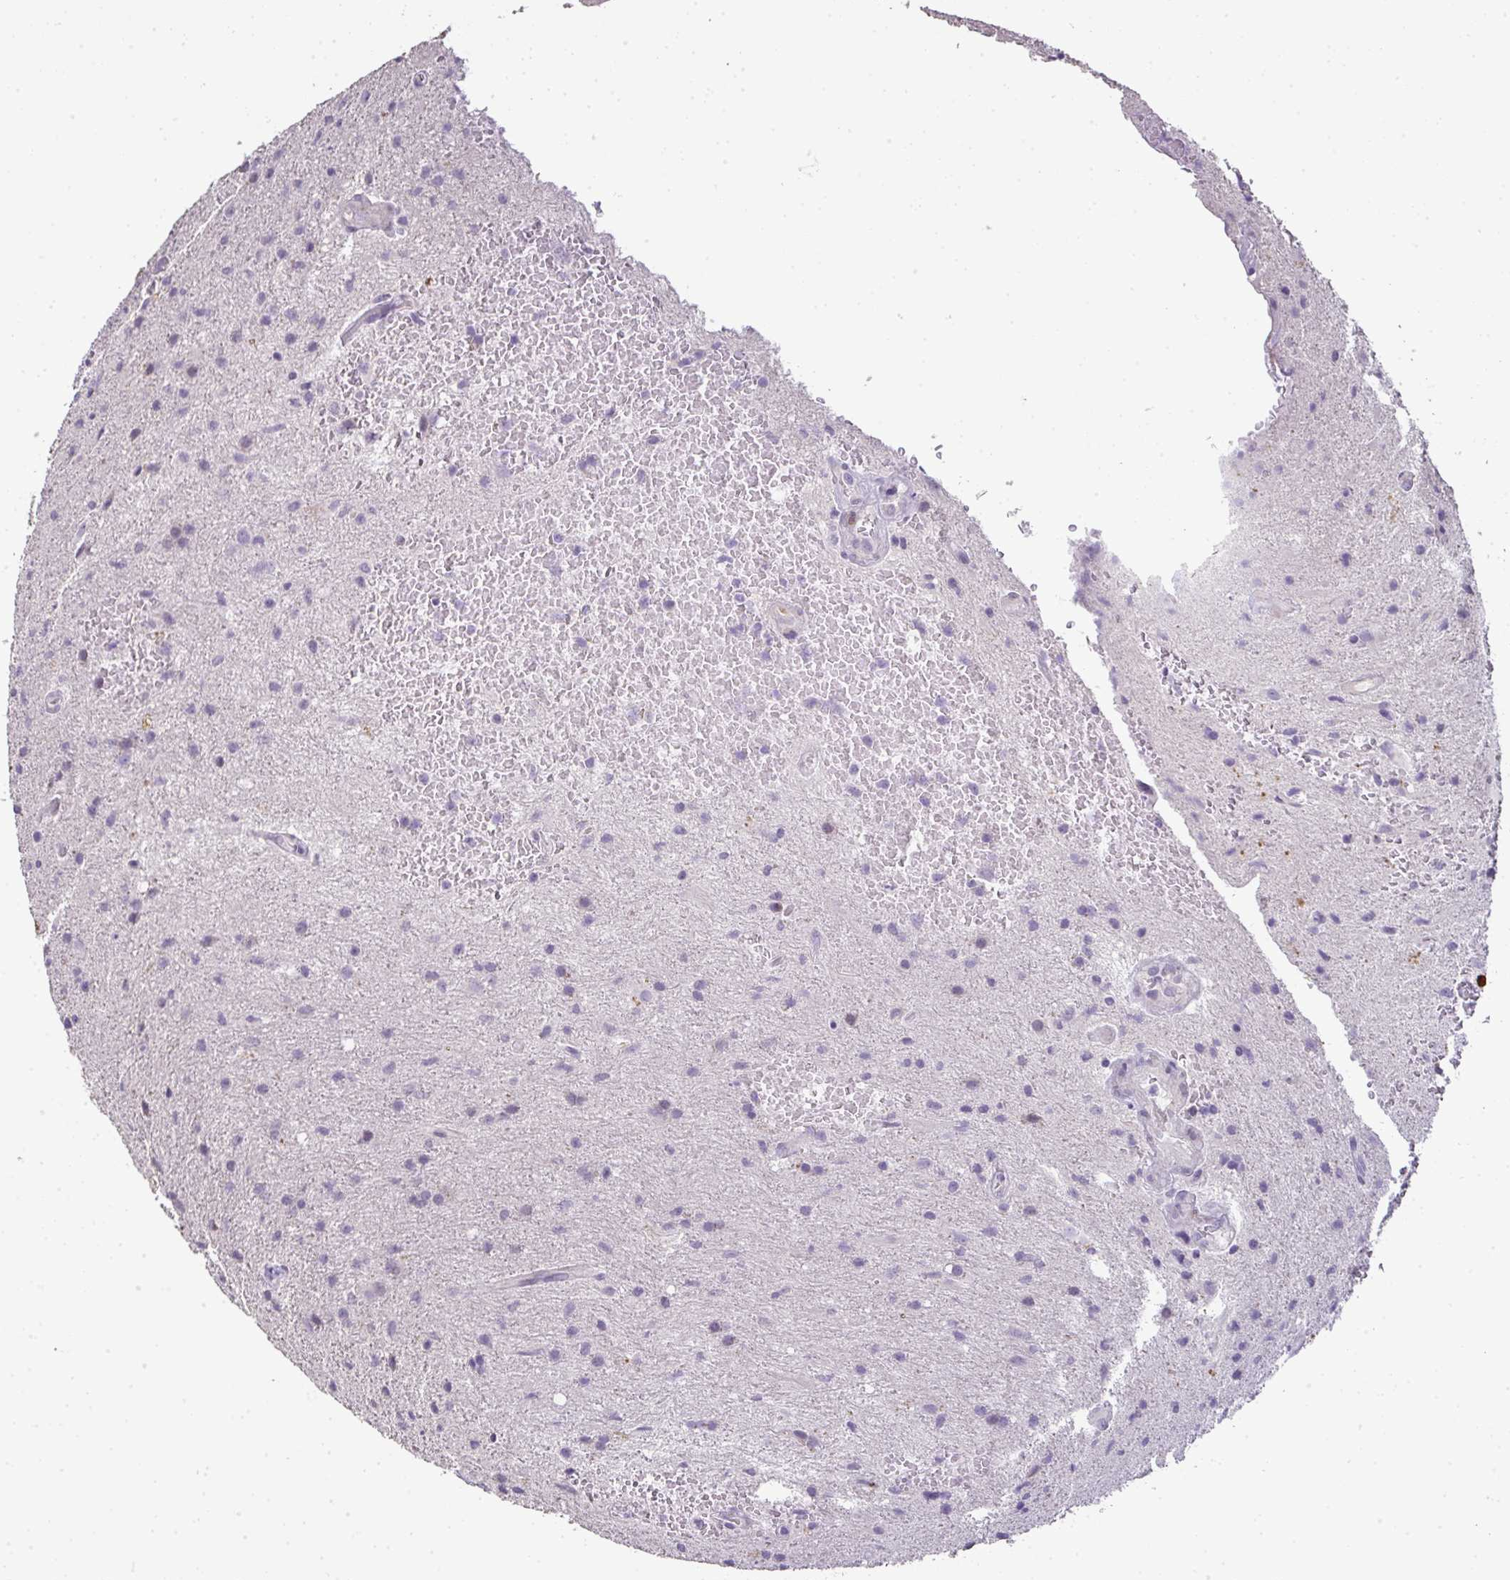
{"staining": {"intensity": "negative", "quantity": "none", "location": "none"}, "tissue": "glioma", "cell_type": "Tumor cells", "image_type": "cancer", "snomed": [{"axis": "morphology", "description": "Glioma, malignant, High grade"}, {"axis": "topography", "description": "Brain"}], "caption": "IHC image of human malignant glioma (high-grade) stained for a protein (brown), which exhibits no staining in tumor cells.", "gene": "CMPK1", "patient": {"sex": "male", "age": 67}}